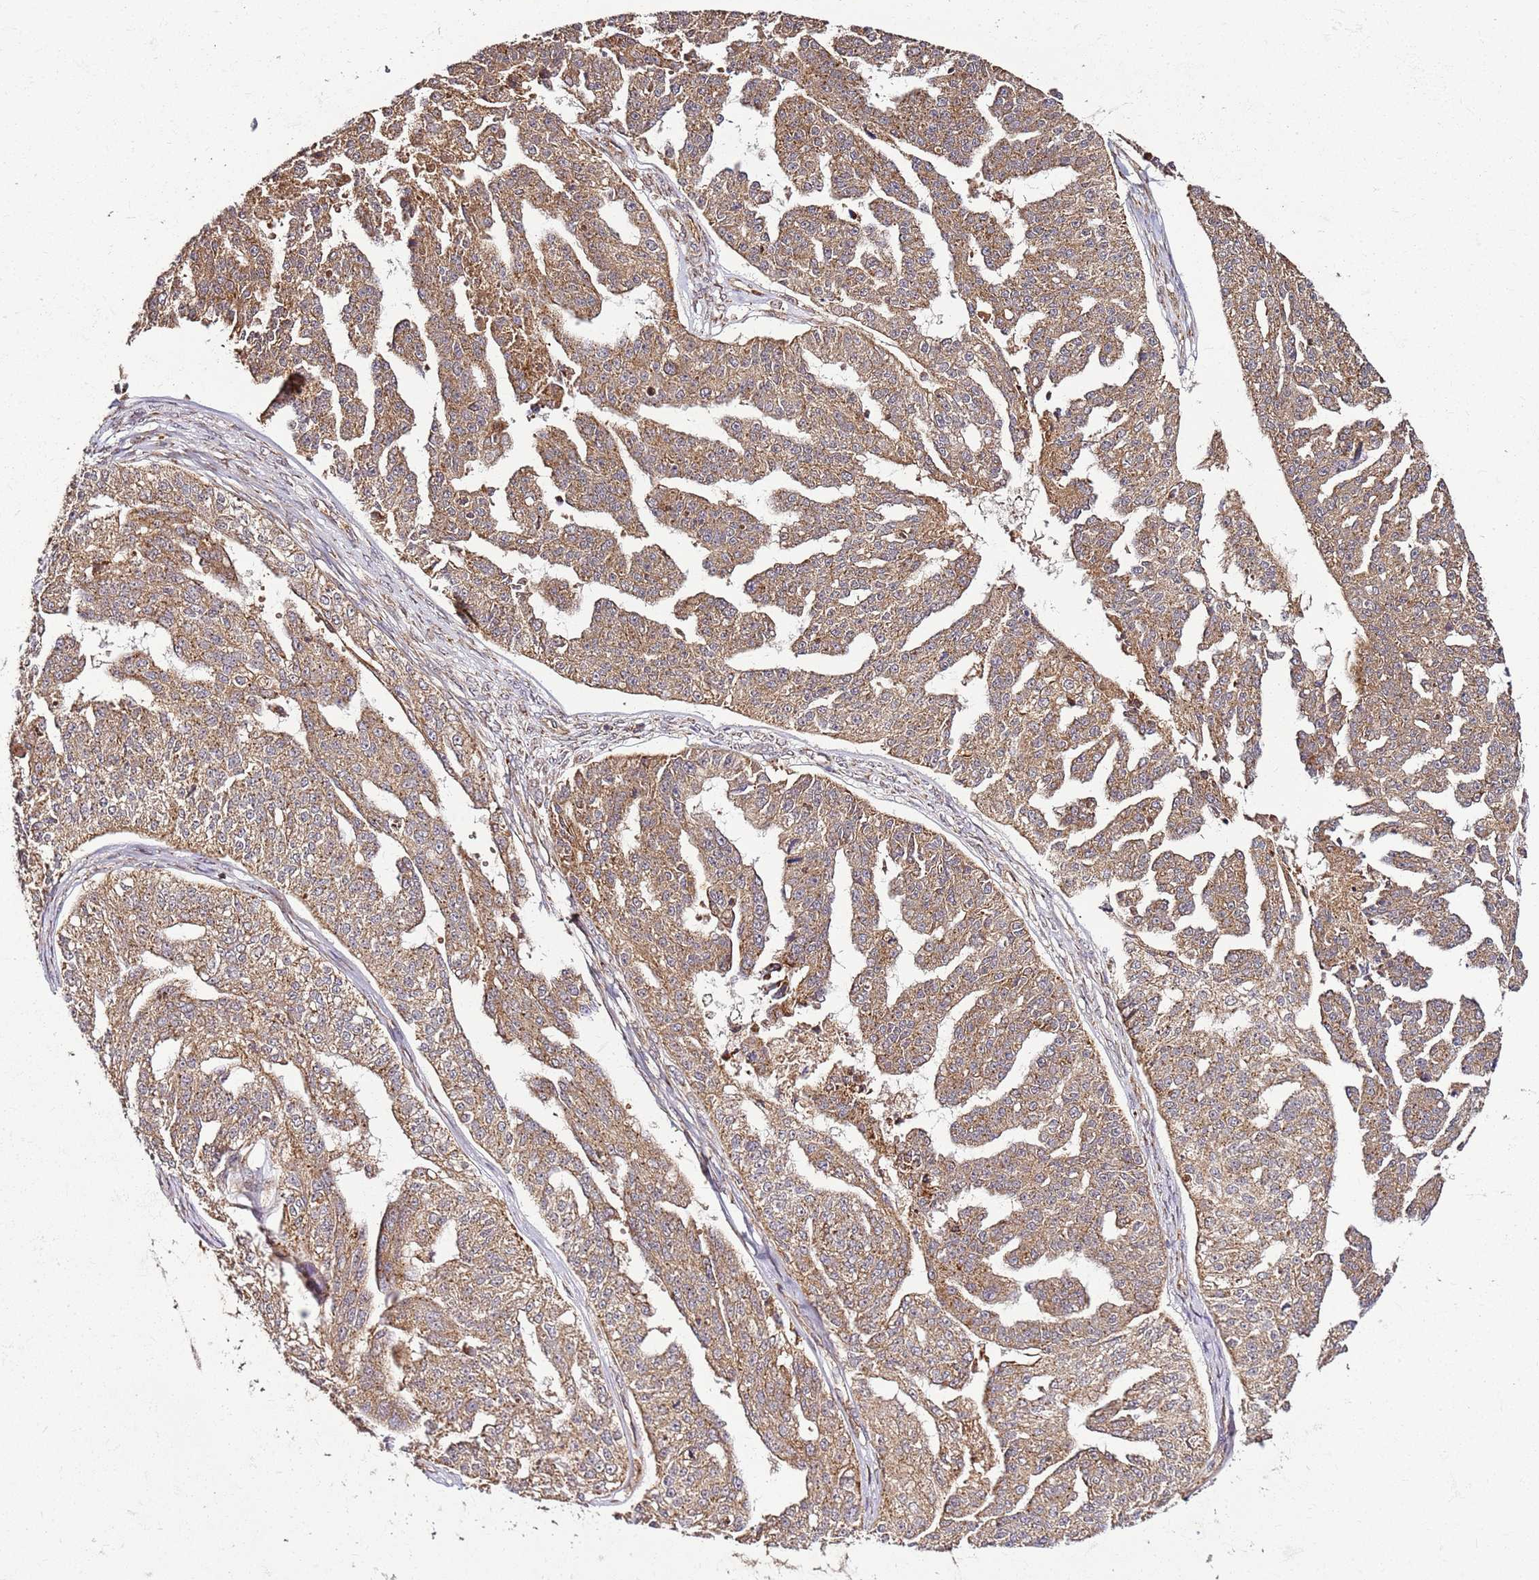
{"staining": {"intensity": "strong", "quantity": ">75%", "location": "cytoplasmic/membranous"}, "tissue": "ovarian cancer", "cell_type": "Tumor cells", "image_type": "cancer", "snomed": [{"axis": "morphology", "description": "Cystadenocarcinoma, serous, NOS"}, {"axis": "topography", "description": "Ovary"}], "caption": "IHC (DAB (3,3'-diaminobenzidine)) staining of human serous cystadenocarcinoma (ovarian) exhibits strong cytoplasmic/membranous protein expression in approximately >75% of tumor cells.", "gene": "TM2D2", "patient": {"sex": "female", "age": 58}}